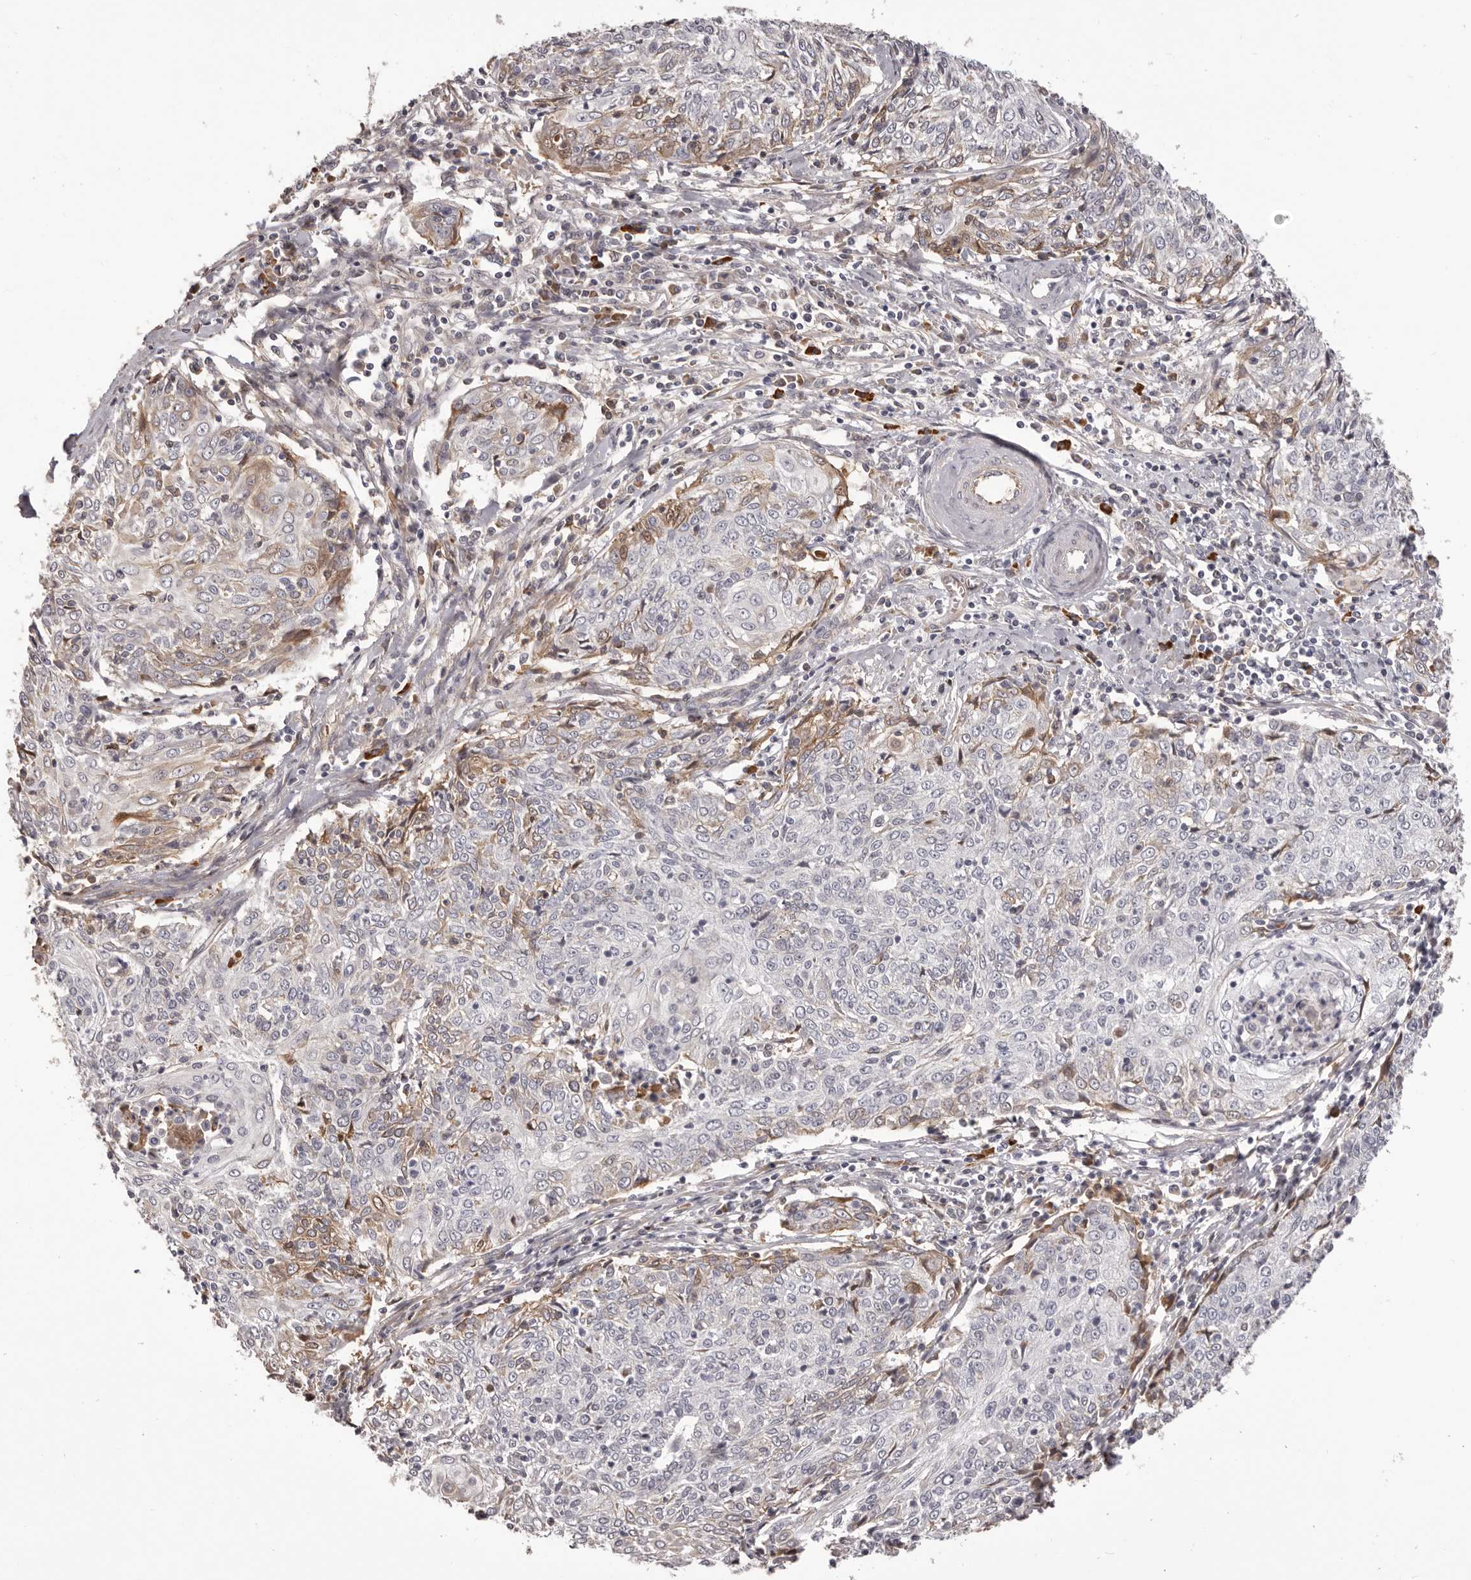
{"staining": {"intensity": "weak", "quantity": "<25%", "location": "cytoplasmic/membranous"}, "tissue": "cervical cancer", "cell_type": "Tumor cells", "image_type": "cancer", "snomed": [{"axis": "morphology", "description": "Squamous cell carcinoma, NOS"}, {"axis": "topography", "description": "Cervix"}], "caption": "An image of human cervical cancer (squamous cell carcinoma) is negative for staining in tumor cells.", "gene": "OTUD3", "patient": {"sex": "female", "age": 48}}